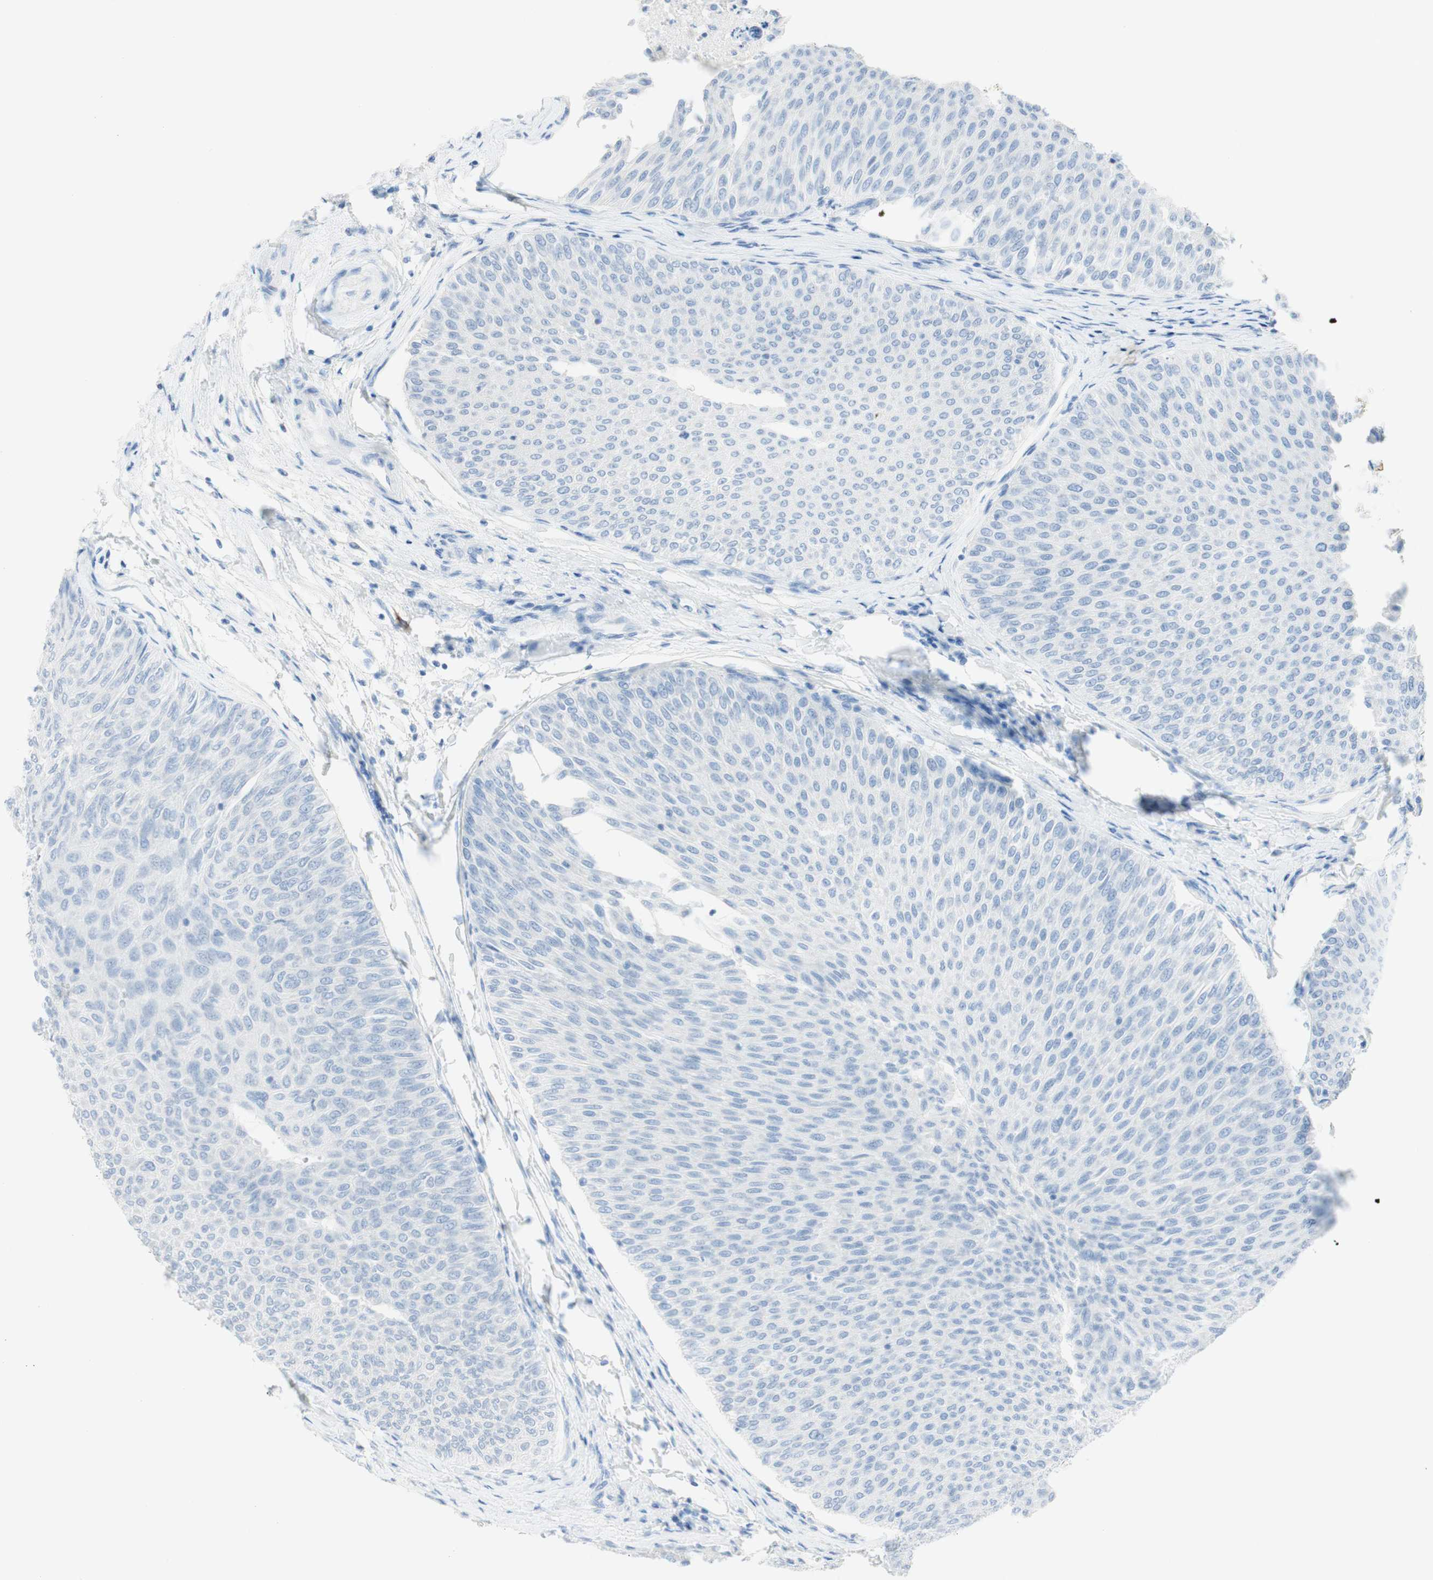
{"staining": {"intensity": "negative", "quantity": "none", "location": "none"}, "tissue": "urothelial cancer", "cell_type": "Tumor cells", "image_type": "cancer", "snomed": [{"axis": "morphology", "description": "Urothelial carcinoma, Low grade"}, {"axis": "topography", "description": "Urinary bladder"}], "caption": "Human urothelial cancer stained for a protein using IHC exhibits no staining in tumor cells.", "gene": "TPO", "patient": {"sex": "male", "age": 78}}